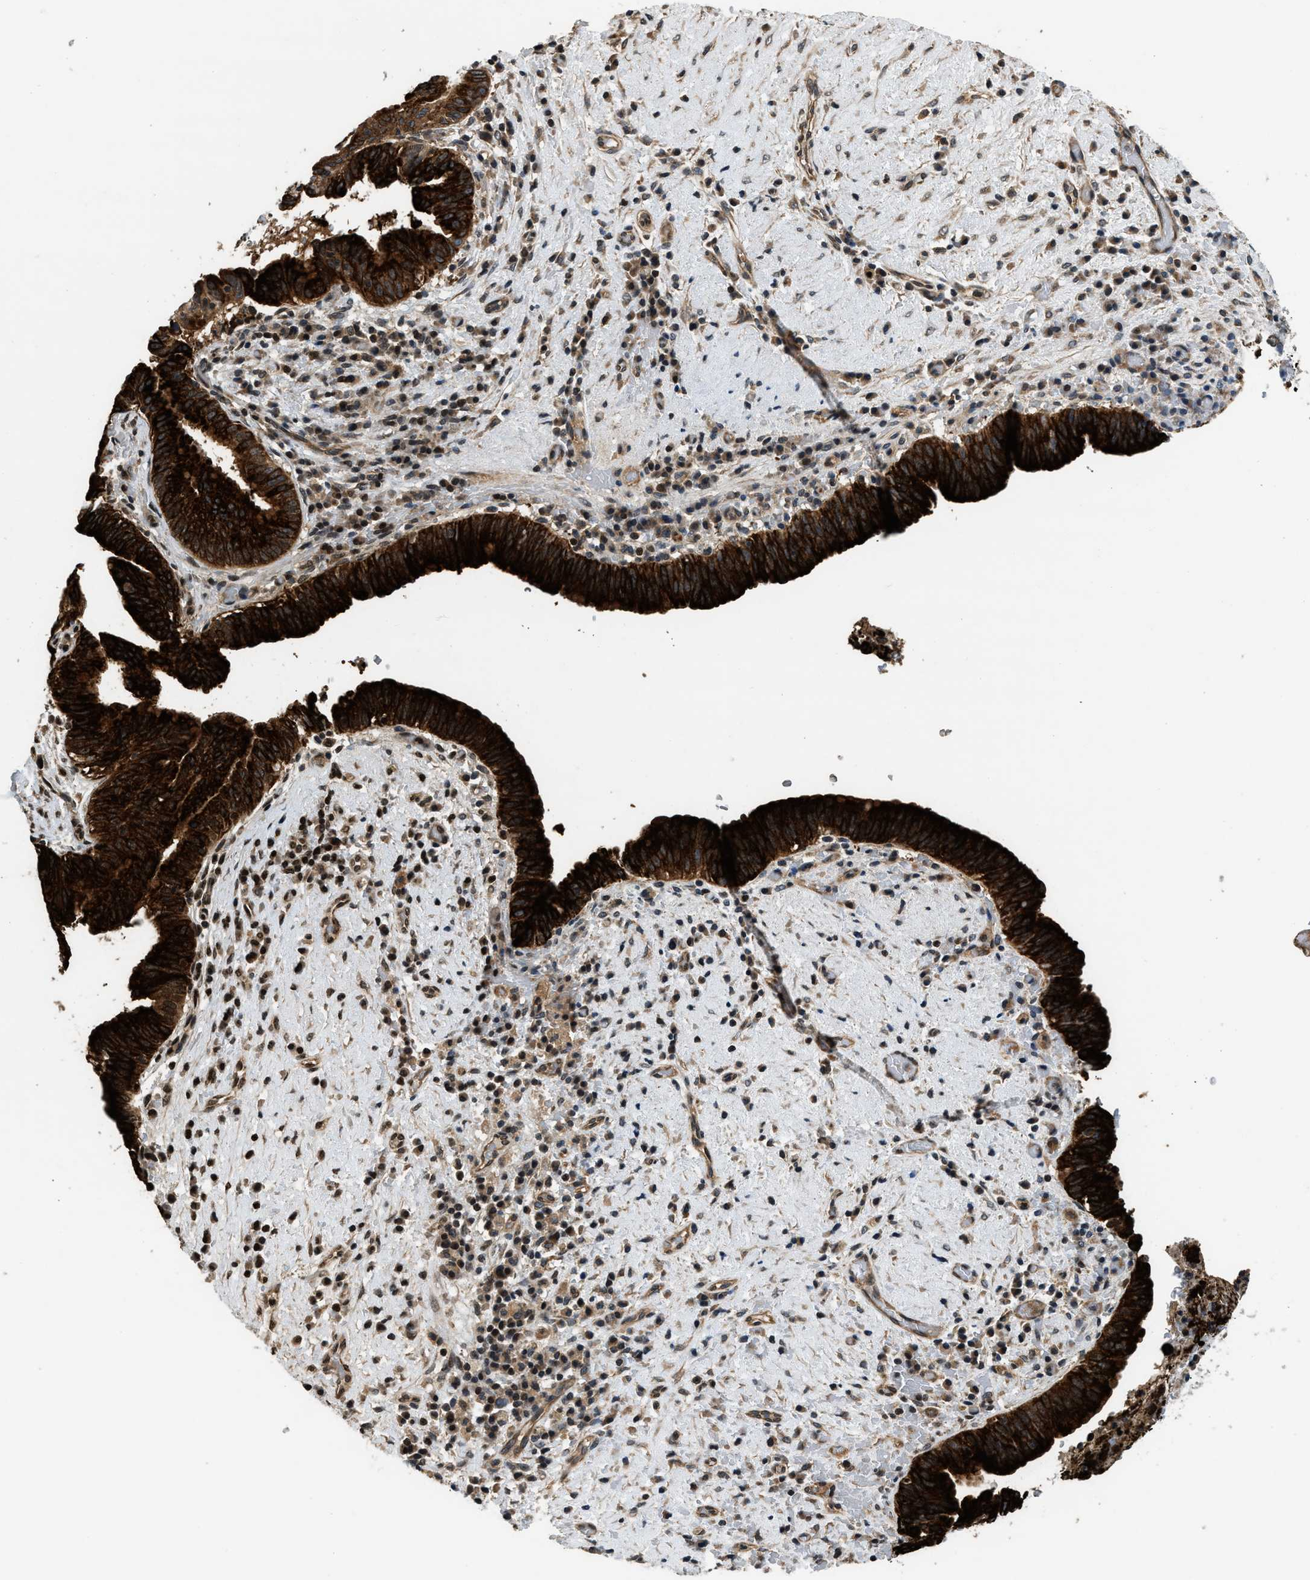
{"staining": {"intensity": "strong", "quantity": ">75%", "location": "cytoplasmic/membranous"}, "tissue": "liver cancer", "cell_type": "Tumor cells", "image_type": "cancer", "snomed": [{"axis": "morphology", "description": "Cholangiocarcinoma"}, {"axis": "topography", "description": "Liver"}], "caption": "The micrograph displays staining of liver cancer, revealing strong cytoplasmic/membranous protein expression (brown color) within tumor cells.", "gene": "IL3RA", "patient": {"sex": "female", "age": 38}}